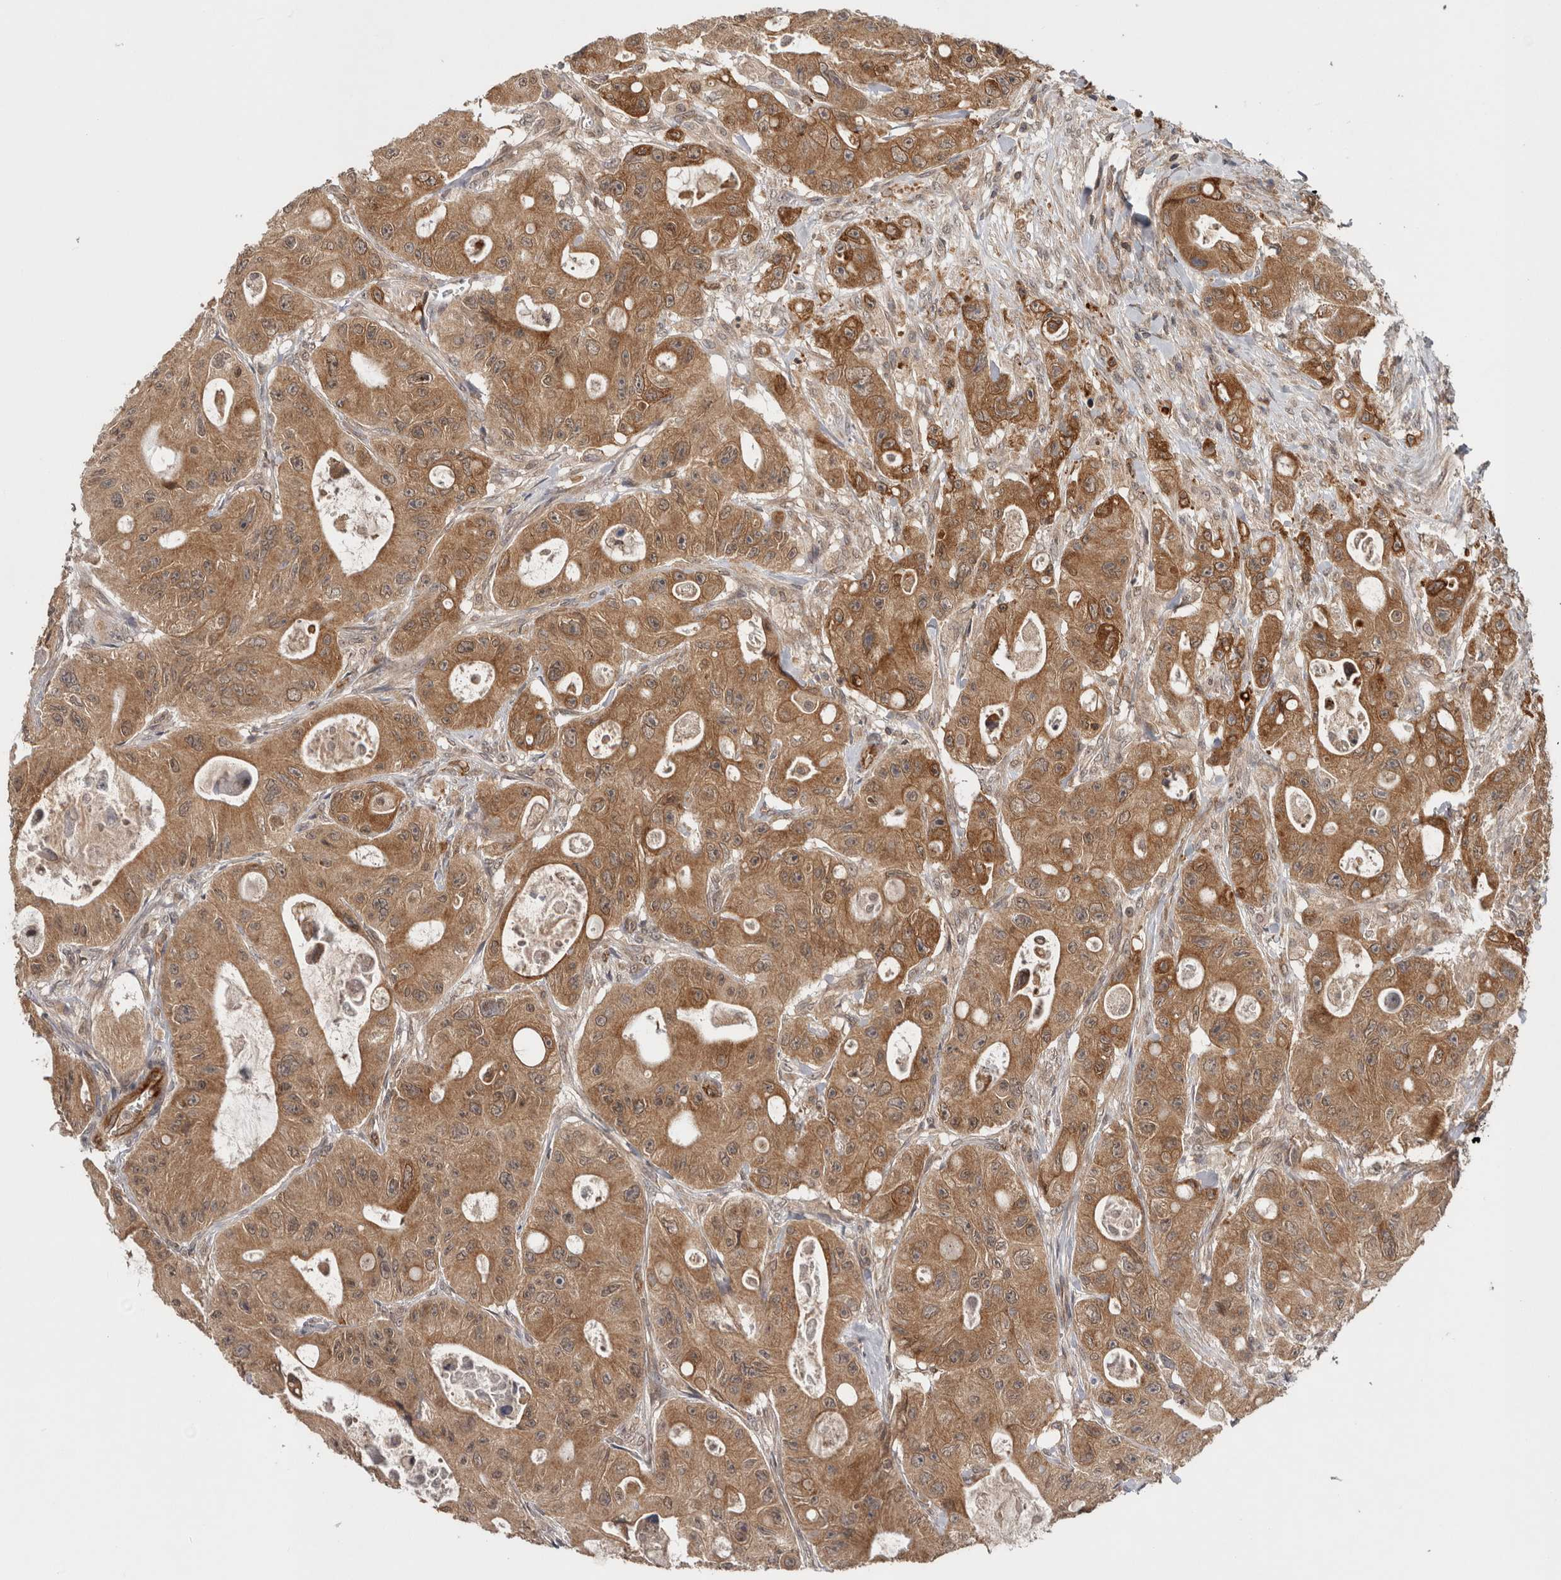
{"staining": {"intensity": "moderate", "quantity": ">75%", "location": "cytoplasmic/membranous"}, "tissue": "colorectal cancer", "cell_type": "Tumor cells", "image_type": "cancer", "snomed": [{"axis": "morphology", "description": "Adenocarcinoma, NOS"}, {"axis": "topography", "description": "Colon"}], "caption": "A high-resolution micrograph shows immunohistochemistry (IHC) staining of colorectal cancer (adenocarcinoma), which demonstrates moderate cytoplasmic/membranous positivity in approximately >75% of tumor cells. (DAB (3,3'-diaminobenzidine) = brown stain, brightfield microscopy at high magnification).", "gene": "HMOX2", "patient": {"sex": "female", "age": 46}}